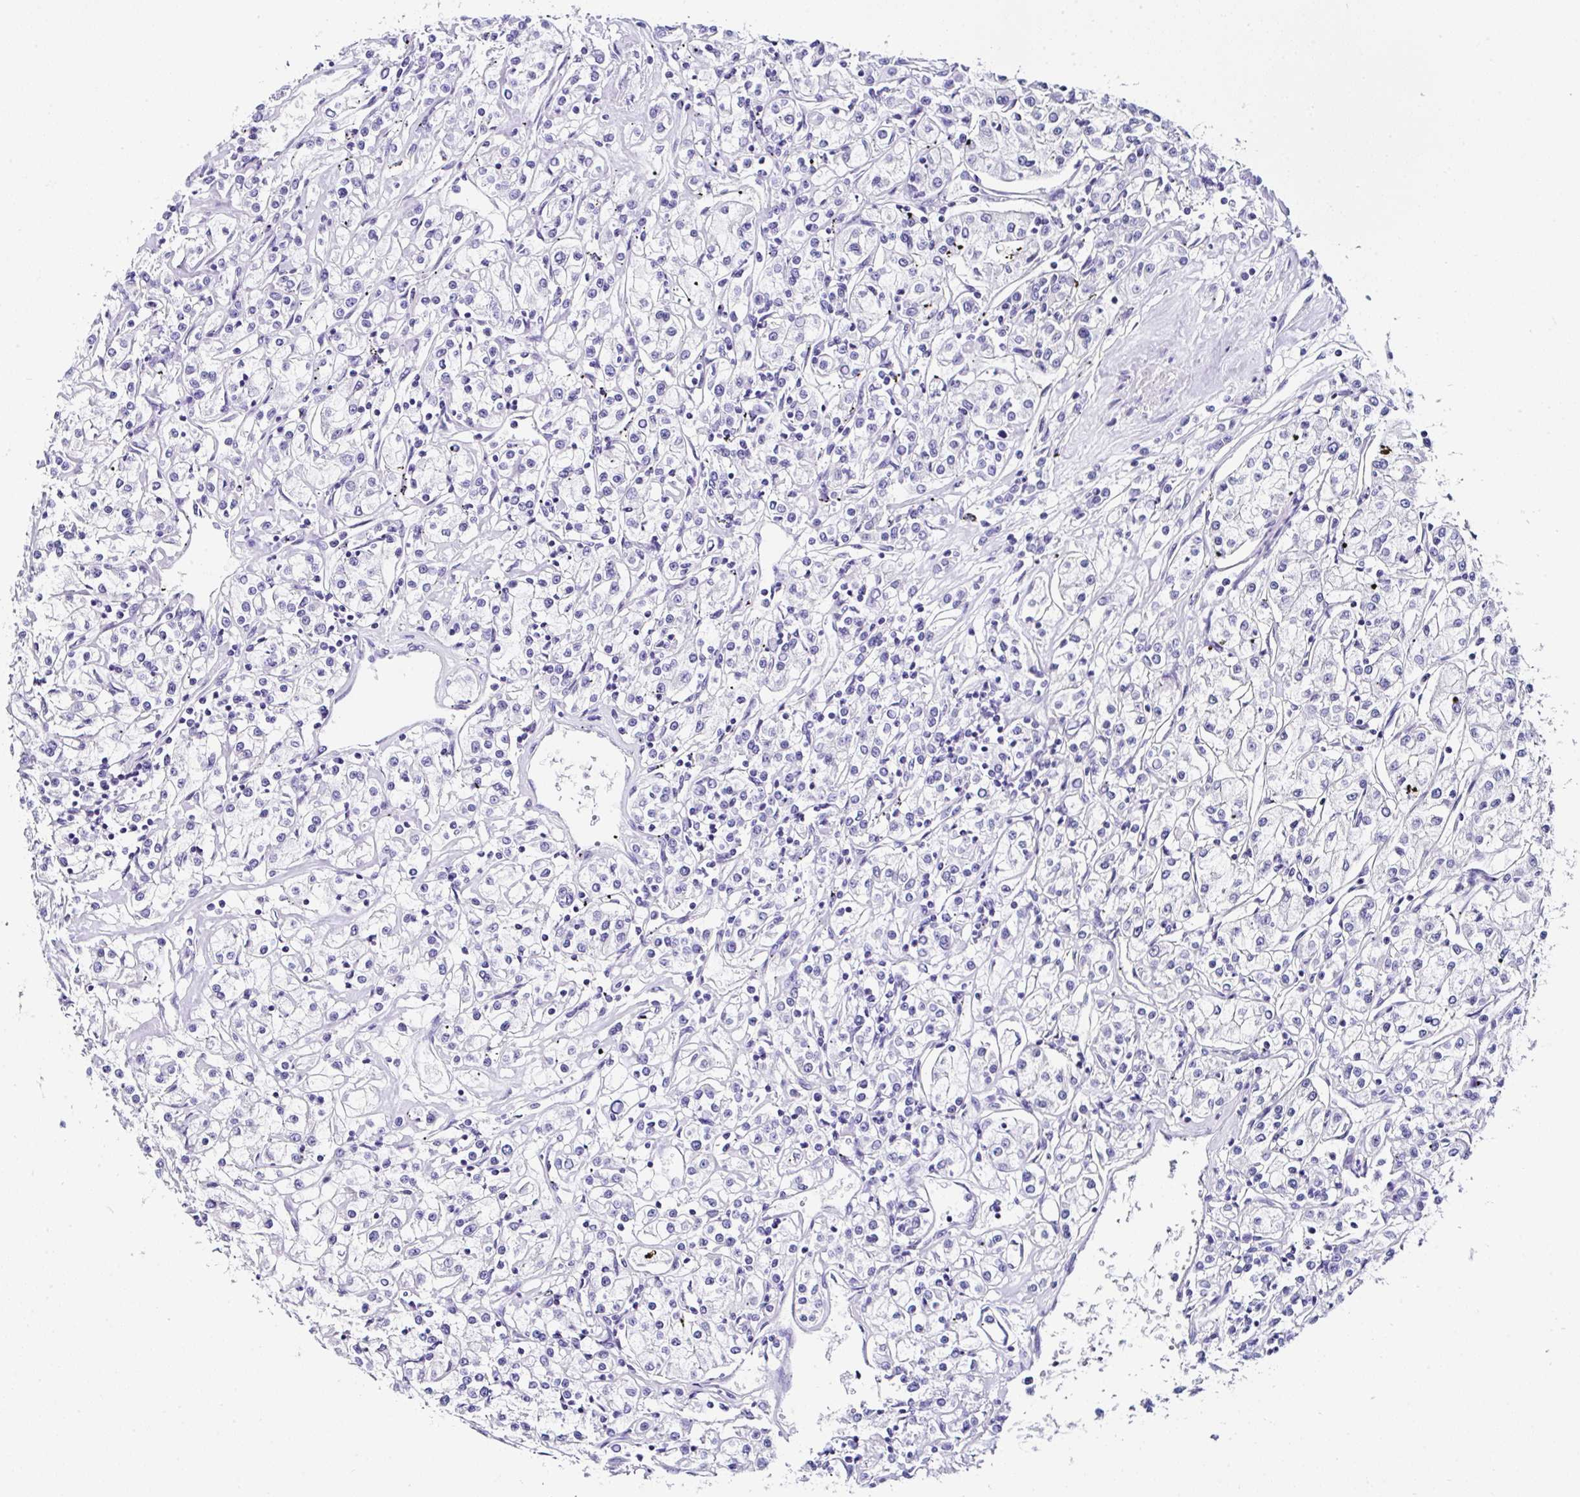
{"staining": {"intensity": "negative", "quantity": "none", "location": "none"}, "tissue": "renal cancer", "cell_type": "Tumor cells", "image_type": "cancer", "snomed": [{"axis": "morphology", "description": "Adenocarcinoma, NOS"}, {"axis": "topography", "description": "Kidney"}], "caption": "Protein analysis of renal cancer (adenocarcinoma) demonstrates no significant expression in tumor cells.", "gene": "UGT3A1", "patient": {"sex": "female", "age": 59}}